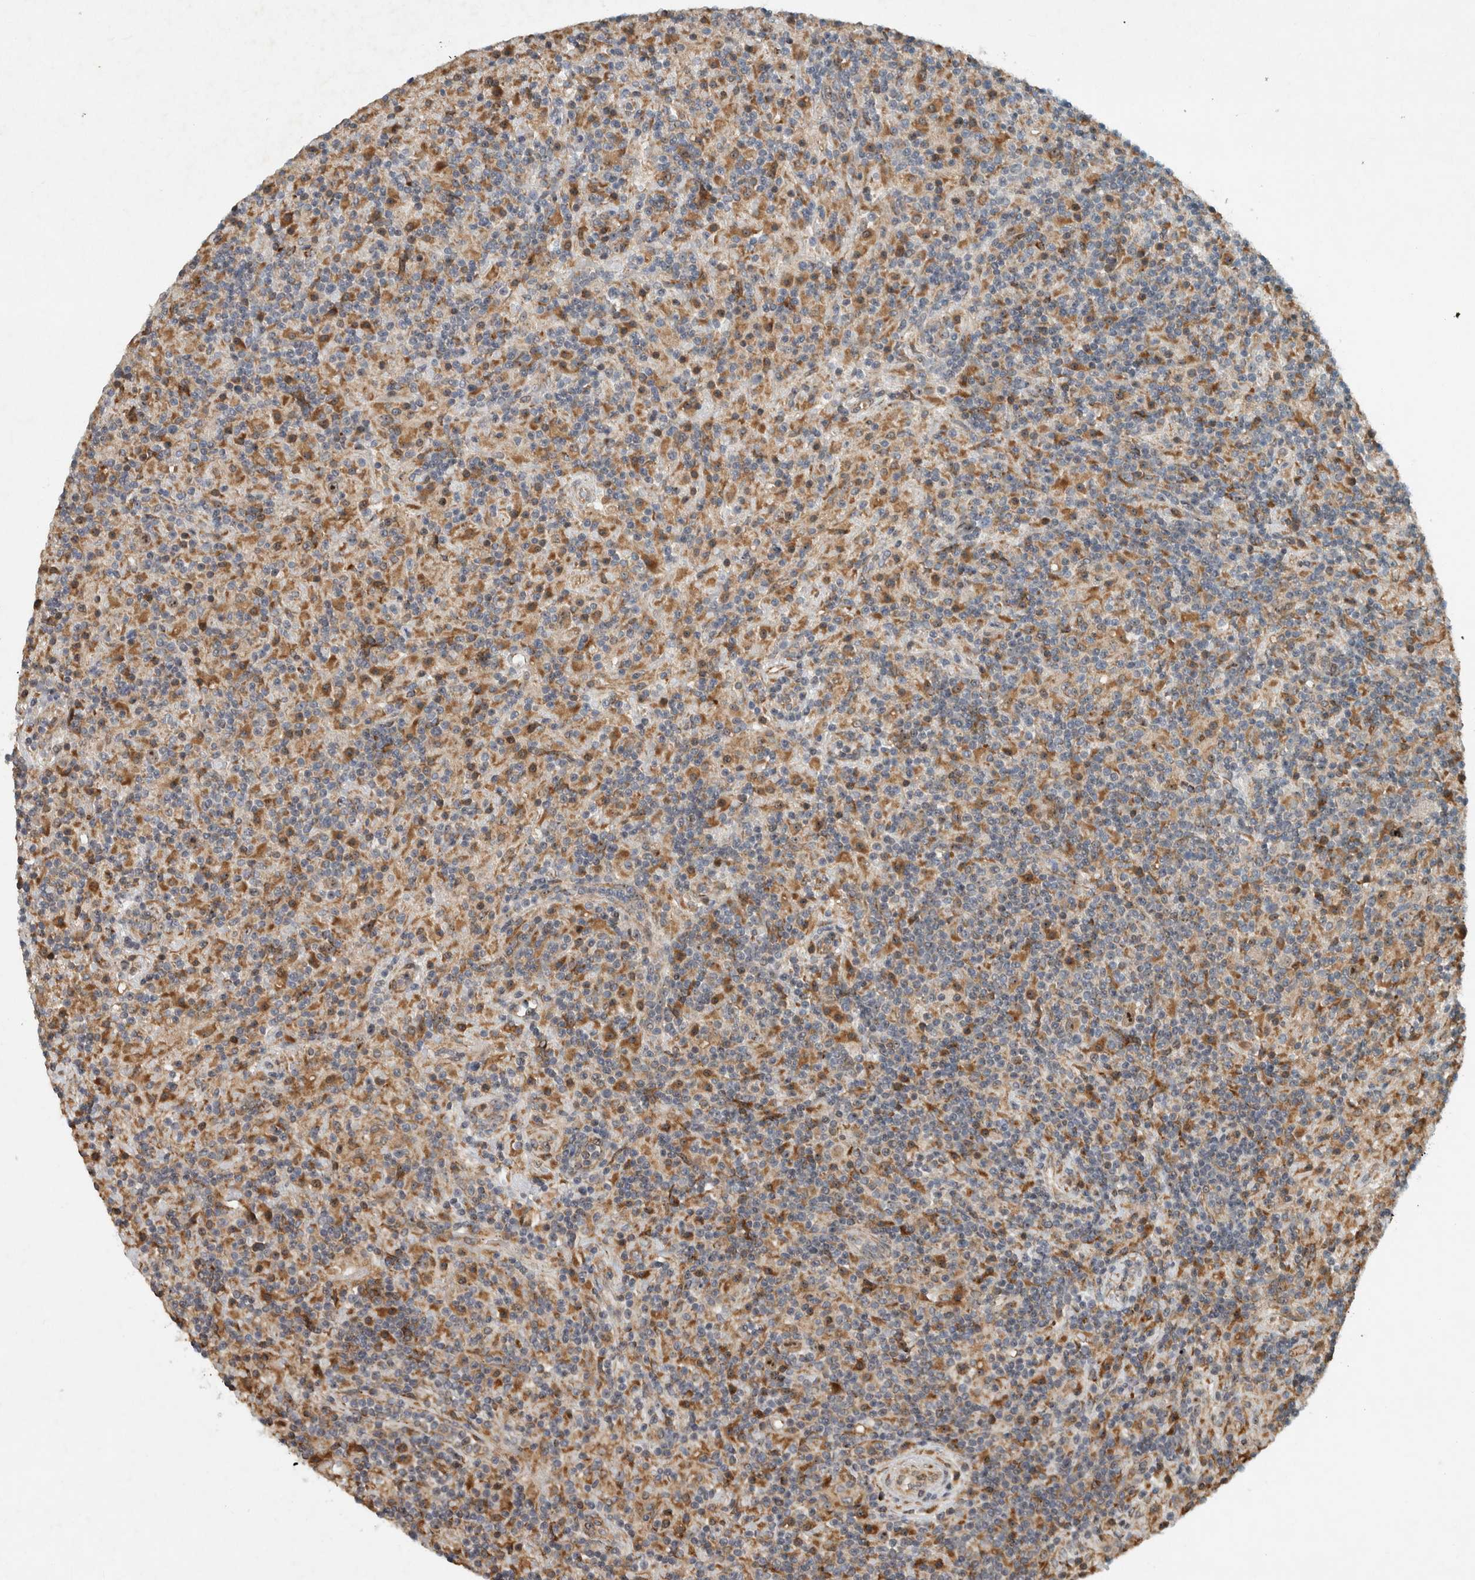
{"staining": {"intensity": "moderate", "quantity": ">75%", "location": "nuclear"}, "tissue": "lymphoma", "cell_type": "Tumor cells", "image_type": "cancer", "snomed": [{"axis": "morphology", "description": "Hodgkin's disease, NOS"}, {"axis": "topography", "description": "Lymph node"}], "caption": "Hodgkin's disease was stained to show a protein in brown. There is medium levels of moderate nuclear staining in approximately >75% of tumor cells.", "gene": "GPR137B", "patient": {"sex": "male", "age": 70}}